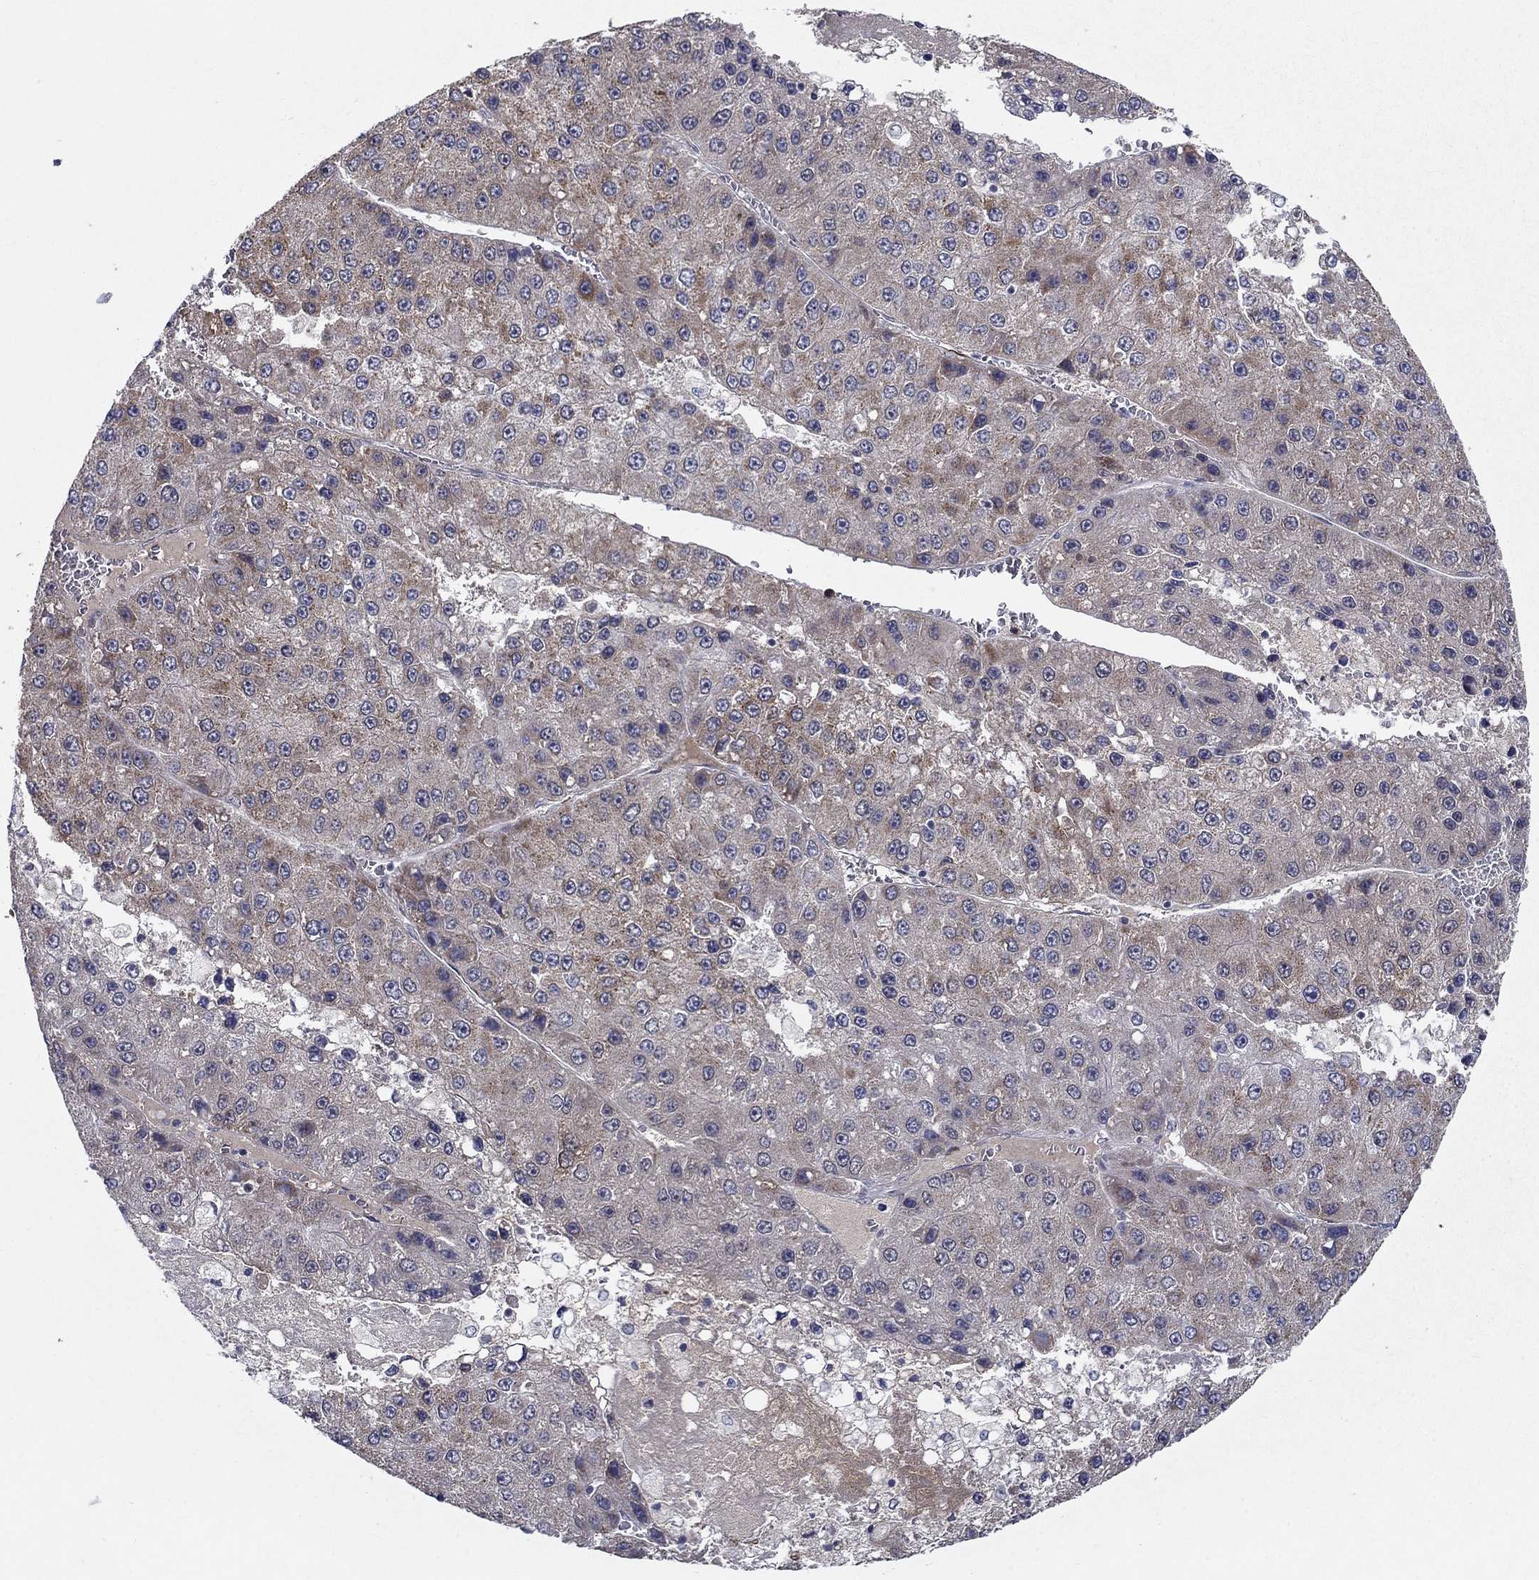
{"staining": {"intensity": "moderate", "quantity": "<25%", "location": "cytoplasmic/membranous"}, "tissue": "liver cancer", "cell_type": "Tumor cells", "image_type": "cancer", "snomed": [{"axis": "morphology", "description": "Carcinoma, Hepatocellular, NOS"}, {"axis": "topography", "description": "Liver"}], "caption": "IHC photomicrograph of neoplastic tissue: liver cancer (hepatocellular carcinoma) stained using immunohistochemistry displays low levels of moderate protein expression localized specifically in the cytoplasmic/membranous of tumor cells, appearing as a cytoplasmic/membranous brown color.", "gene": "LACTB2", "patient": {"sex": "female", "age": 73}}